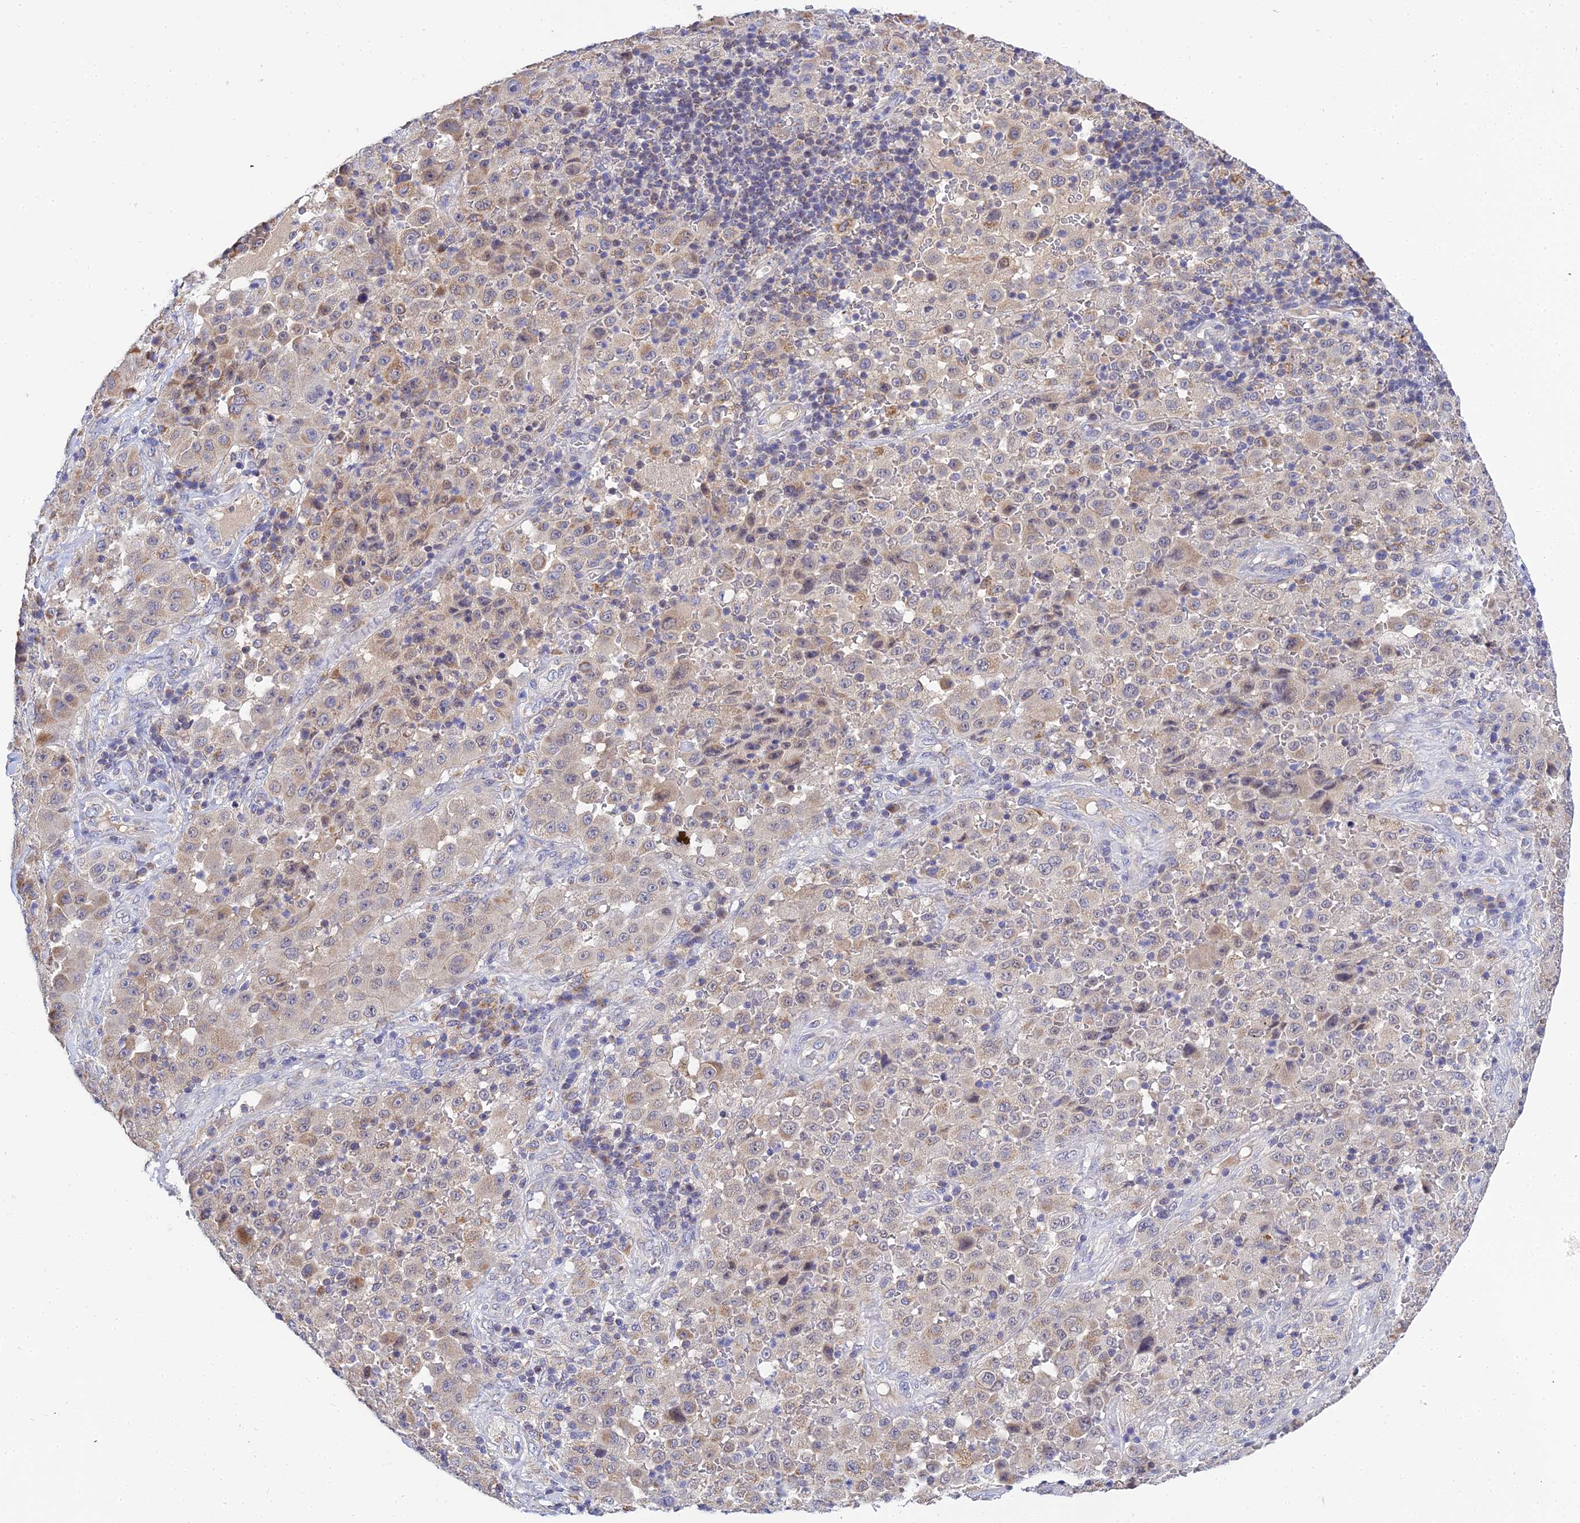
{"staining": {"intensity": "negative", "quantity": "none", "location": "none"}, "tissue": "melanoma", "cell_type": "Tumor cells", "image_type": "cancer", "snomed": [{"axis": "morphology", "description": "Malignant melanoma, Metastatic site"}, {"axis": "topography", "description": "Lymph node"}], "caption": "An immunohistochemistry photomicrograph of melanoma is shown. There is no staining in tumor cells of melanoma.", "gene": "ZXDA", "patient": {"sex": "male", "age": 62}}